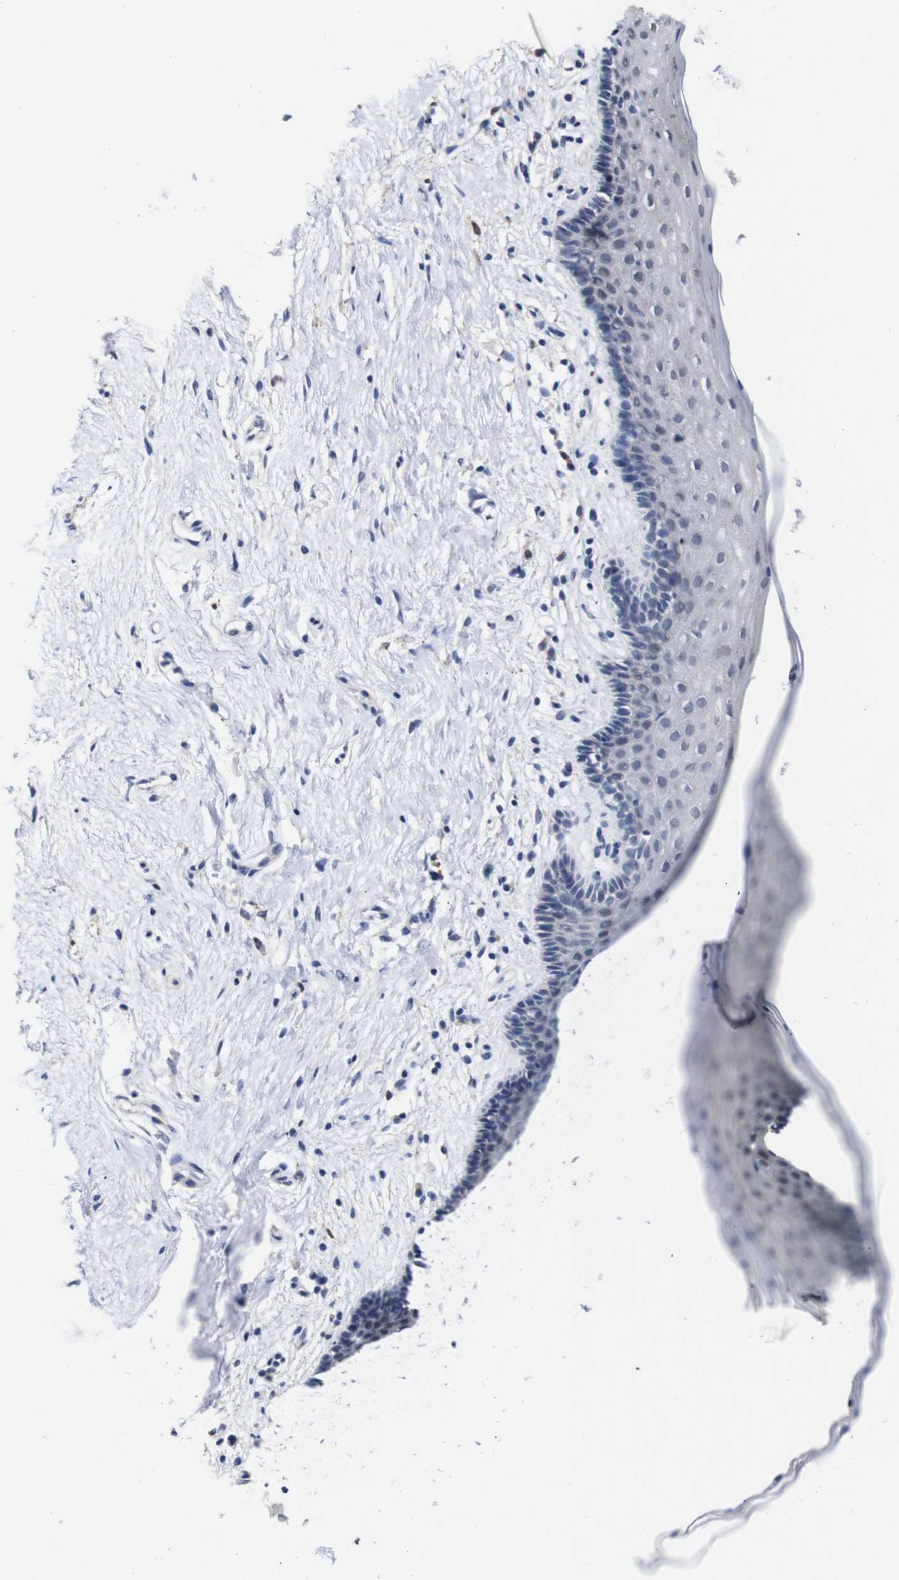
{"staining": {"intensity": "negative", "quantity": "none", "location": "none"}, "tissue": "vagina", "cell_type": "Squamous epithelial cells", "image_type": "normal", "snomed": [{"axis": "morphology", "description": "Normal tissue, NOS"}, {"axis": "topography", "description": "Vagina"}], "caption": "This is an IHC photomicrograph of unremarkable vagina. There is no positivity in squamous epithelial cells.", "gene": "TCEAL9", "patient": {"sex": "female", "age": 44}}